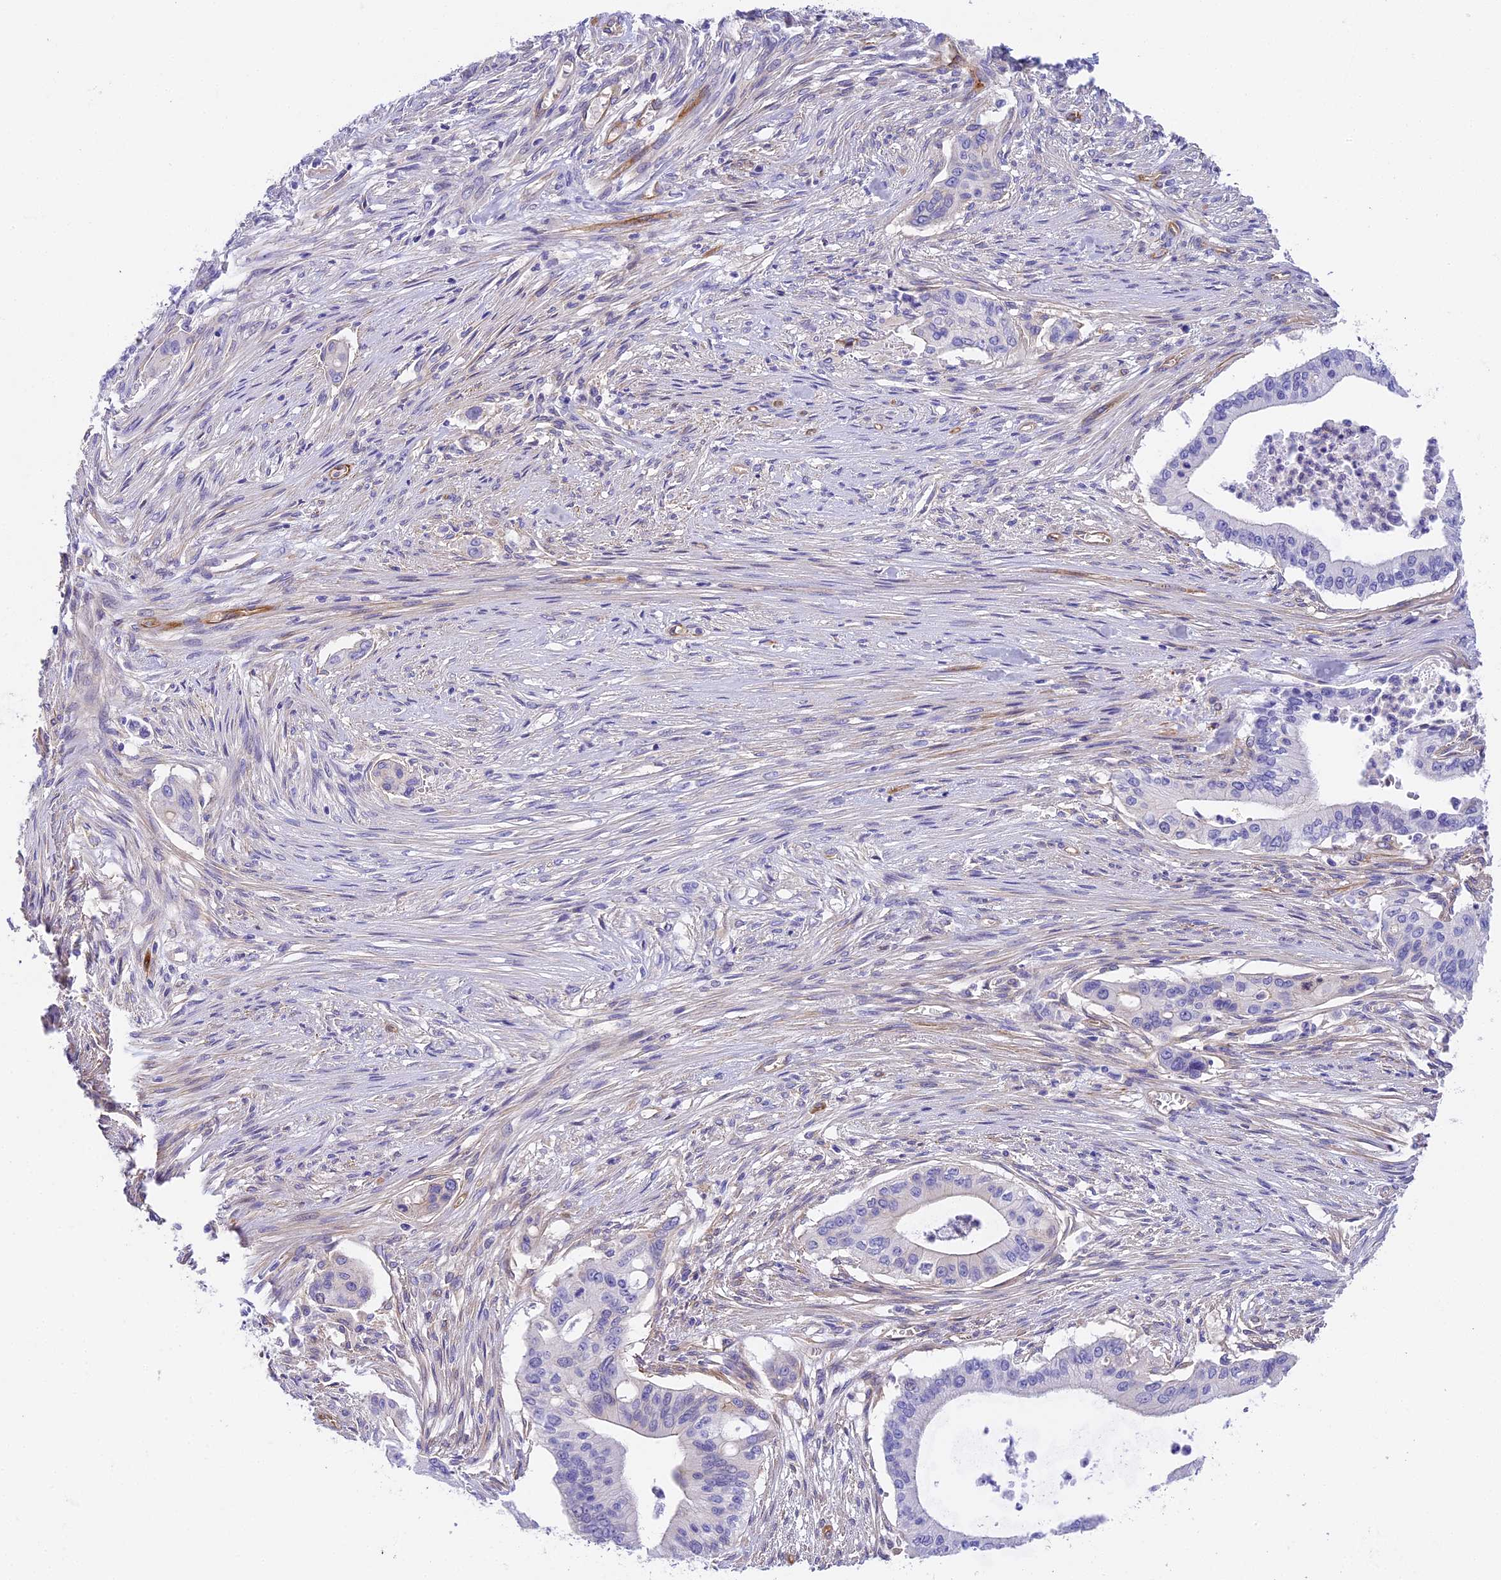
{"staining": {"intensity": "negative", "quantity": "none", "location": "none"}, "tissue": "pancreatic cancer", "cell_type": "Tumor cells", "image_type": "cancer", "snomed": [{"axis": "morphology", "description": "Adenocarcinoma, NOS"}, {"axis": "topography", "description": "Pancreas"}], "caption": "Immunohistochemical staining of pancreatic cancer demonstrates no significant staining in tumor cells.", "gene": "HOMER3", "patient": {"sex": "male", "age": 46}}